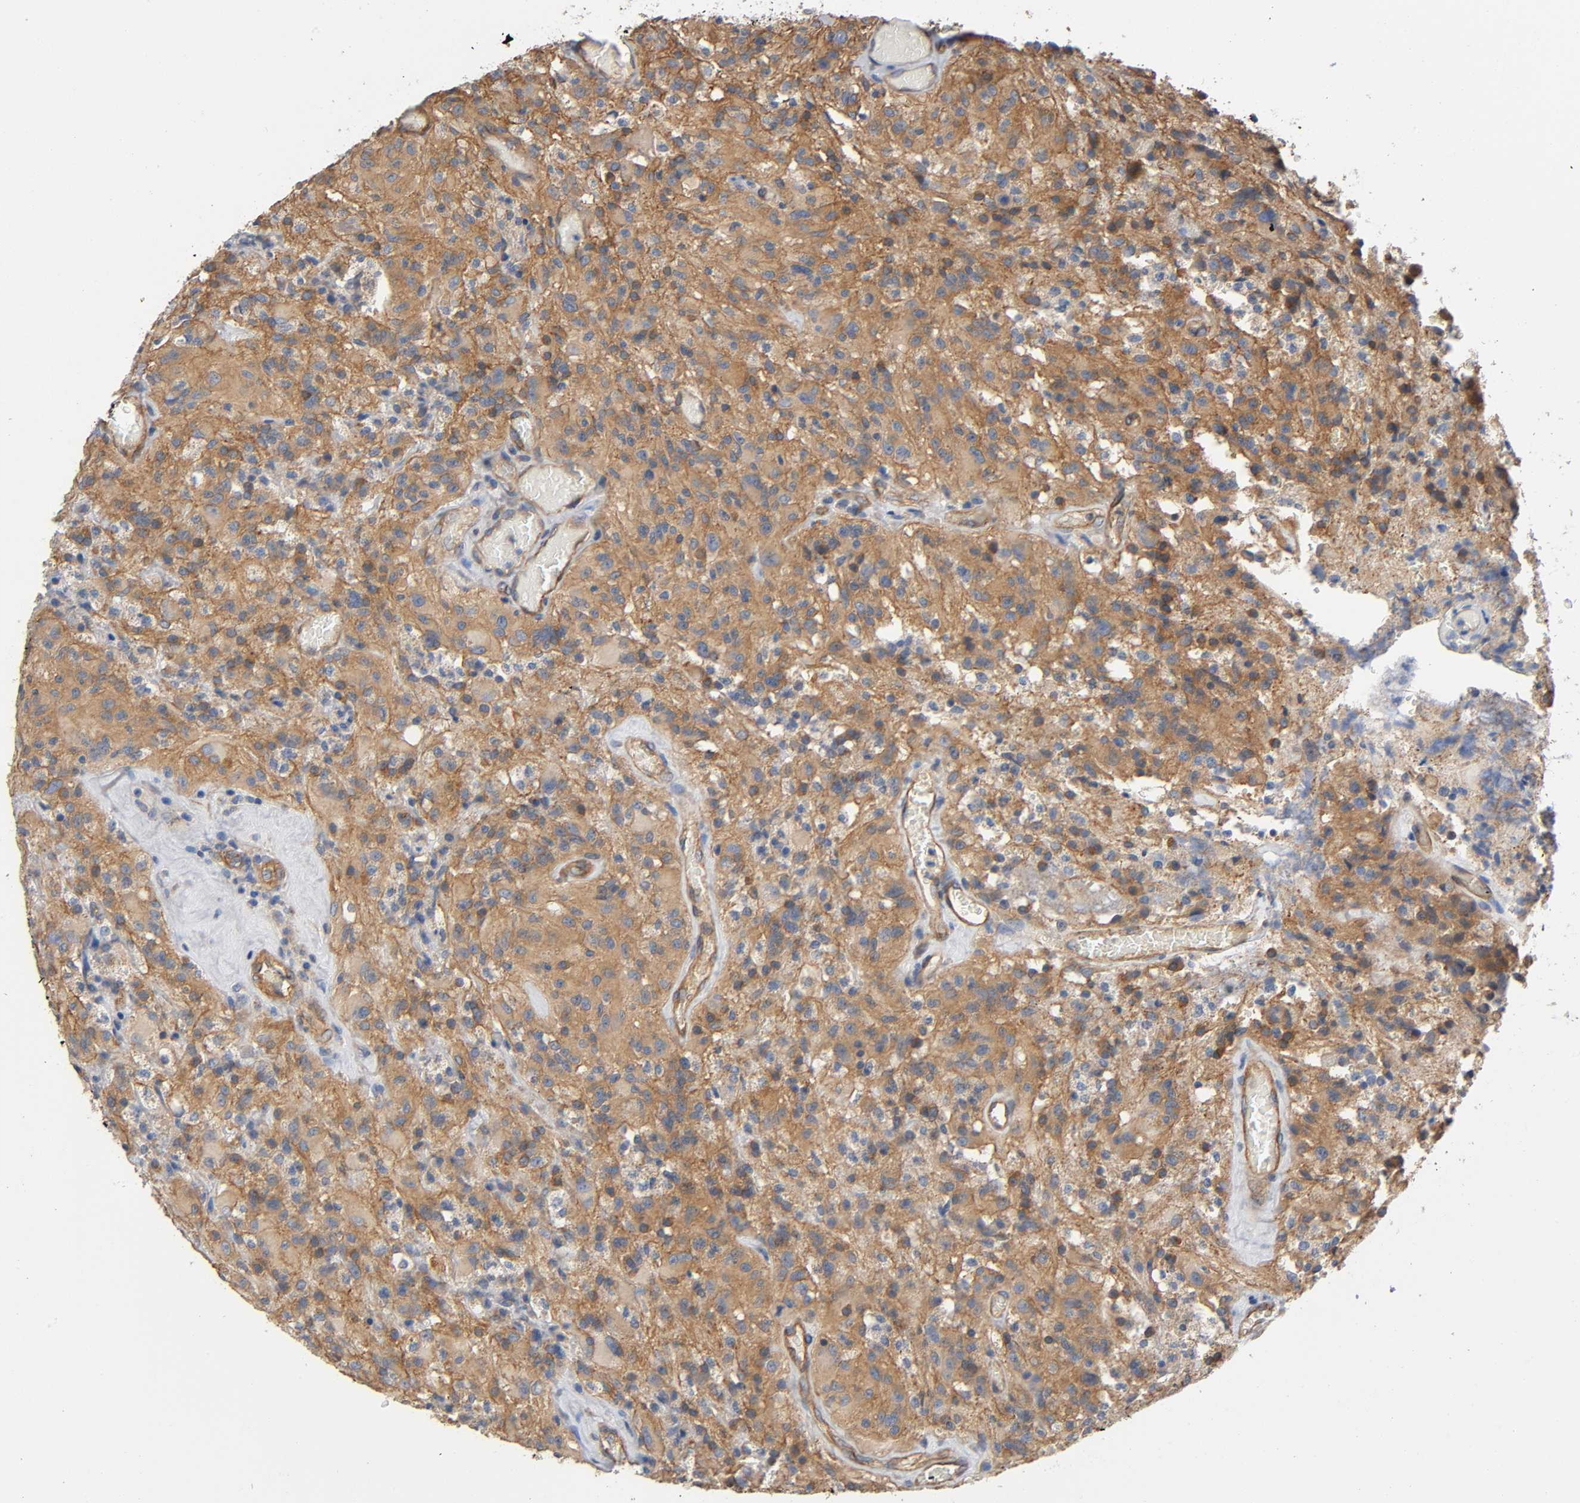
{"staining": {"intensity": "moderate", "quantity": ">75%", "location": "cytoplasmic/membranous"}, "tissue": "glioma", "cell_type": "Tumor cells", "image_type": "cancer", "snomed": [{"axis": "morphology", "description": "Normal tissue, NOS"}, {"axis": "morphology", "description": "Glioma, malignant, High grade"}, {"axis": "topography", "description": "Cerebral cortex"}], "caption": "A brown stain shows moderate cytoplasmic/membranous positivity of a protein in human glioma tumor cells.", "gene": "MARS1", "patient": {"sex": "male", "age": 56}}